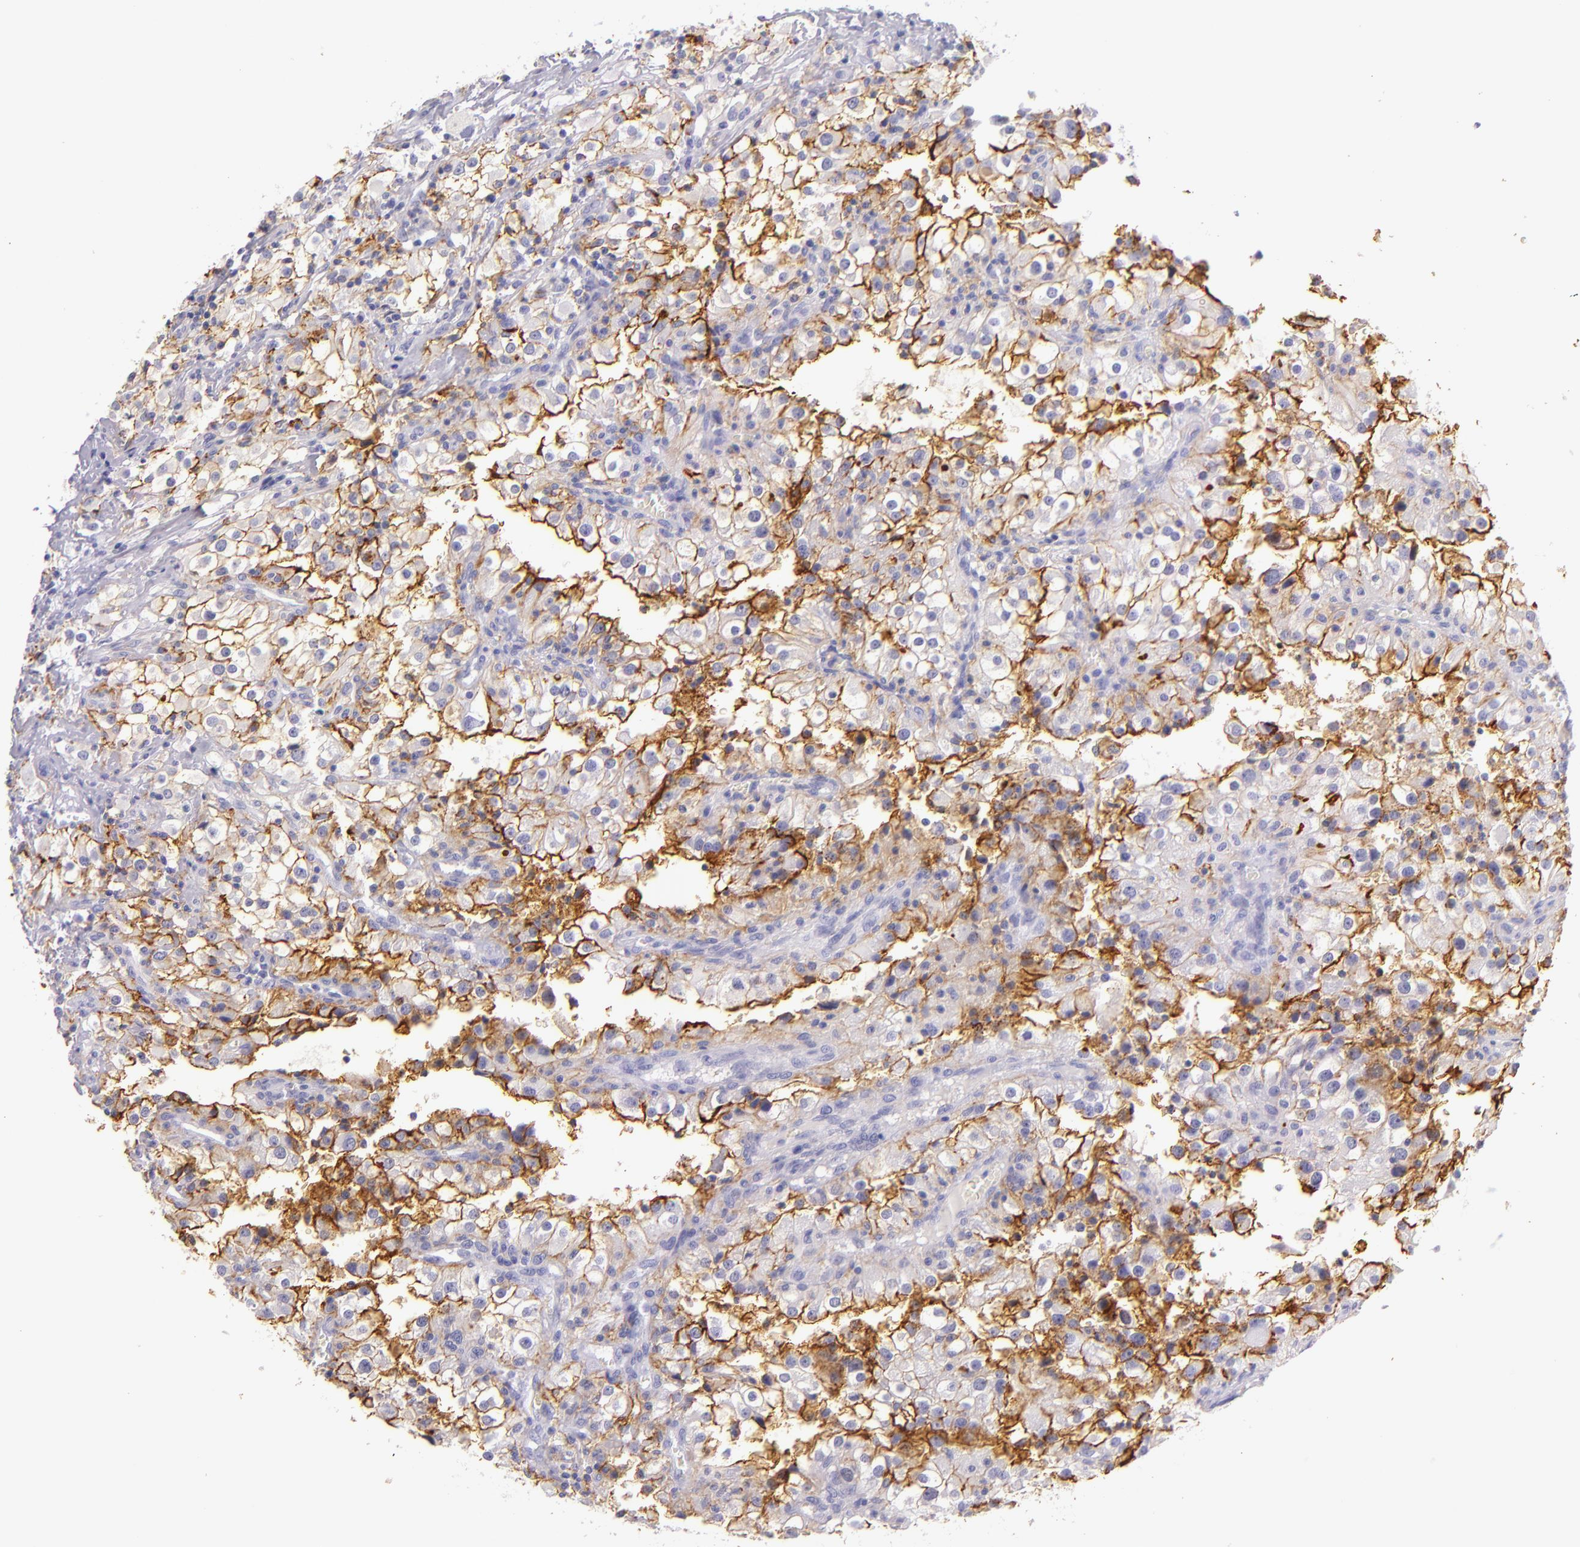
{"staining": {"intensity": "negative", "quantity": "none", "location": "none"}, "tissue": "renal cancer", "cell_type": "Tumor cells", "image_type": "cancer", "snomed": [{"axis": "morphology", "description": "Adenocarcinoma, NOS"}, {"axis": "topography", "description": "Kidney"}], "caption": "High magnification brightfield microscopy of adenocarcinoma (renal) stained with DAB (brown) and counterstained with hematoxylin (blue): tumor cells show no significant expression.", "gene": "ICAM1", "patient": {"sex": "female", "age": 52}}